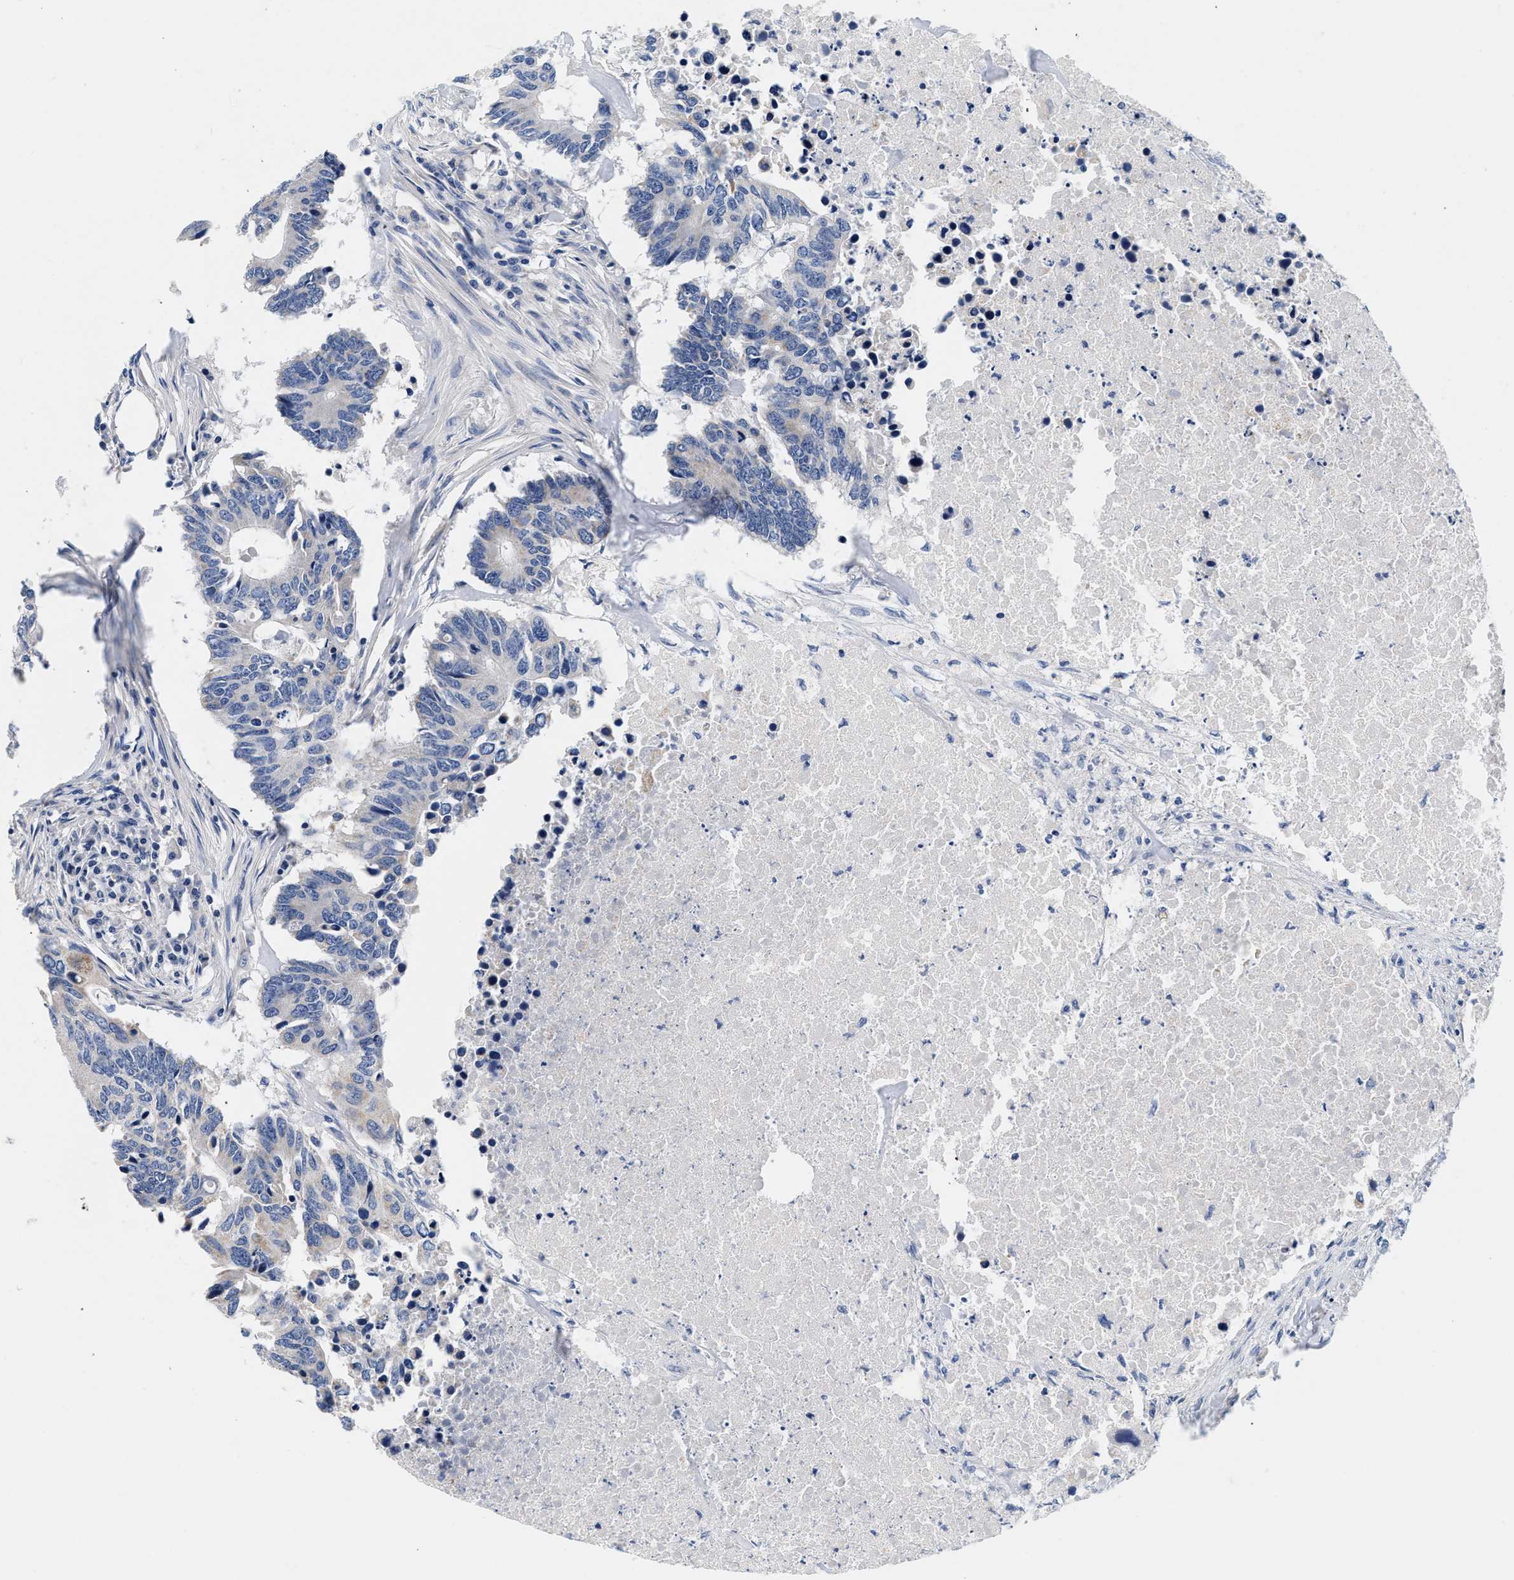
{"staining": {"intensity": "negative", "quantity": "none", "location": "none"}, "tissue": "colorectal cancer", "cell_type": "Tumor cells", "image_type": "cancer", "snomed": [{"axis": "morphology", "description": "Adenocarcinoma, NOS"}, {"axis": "topography", "description": "Colon"}], "caption": "Tumor cells show no significant protein positivity in colorectal adenocarcinoma.", "gene": "PDP1", "patient": {"sex": "male", "age": 71}}